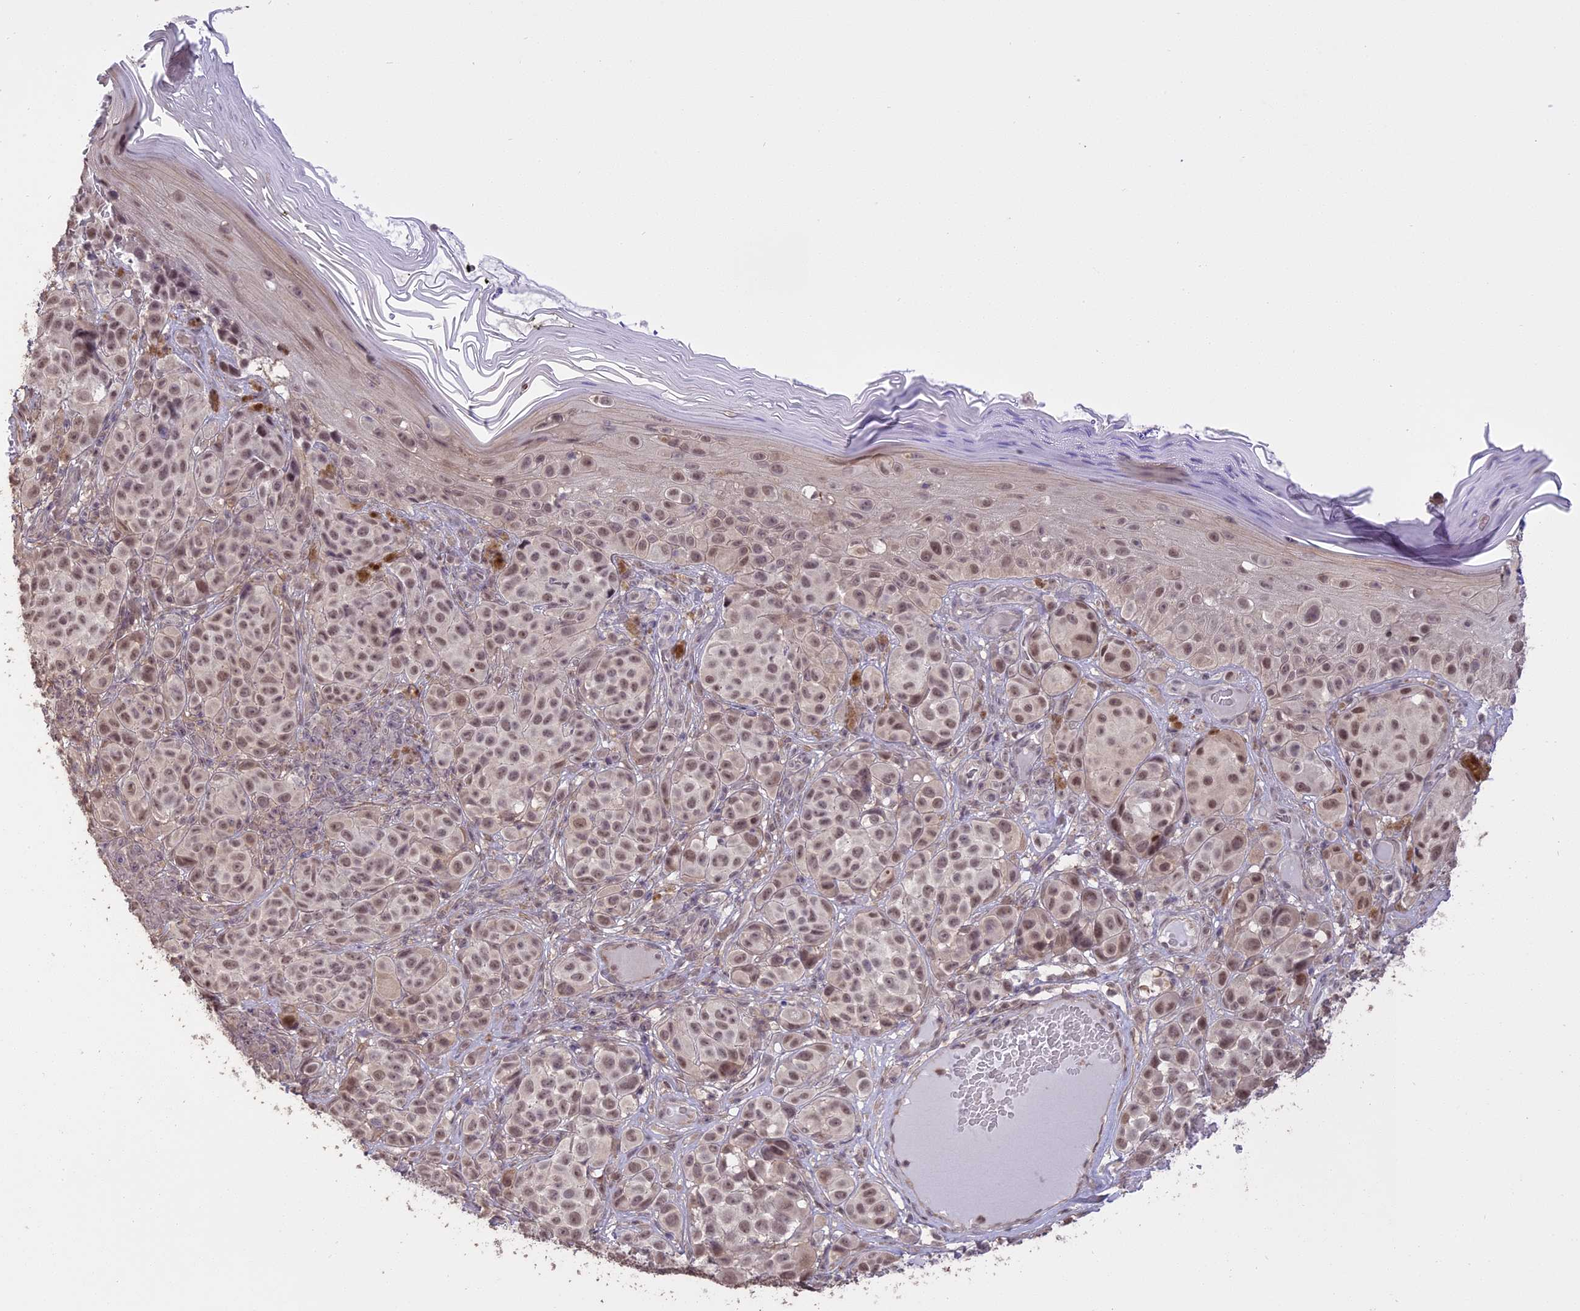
{"staining": {"intensity": "moderate", "quantity": ">75%", "location": "nuclear"}, "tissue": "melanoma", "cell_type": "Tumor cells", "image_type": "cancer", "snomed": [{"axis": "morphology", "description": "Malignant melanoma, NOS"}, {"axis": "topography", "description": "Skin"}], "caption": "Moderate nuclear staining is seen in approximately >75% of tumor cells in melanoma. The protein is shown in brown color, while the nuclei are stained blue.", "gene": "TIGD7", "patient": {"sex": "male", "age": 38}}